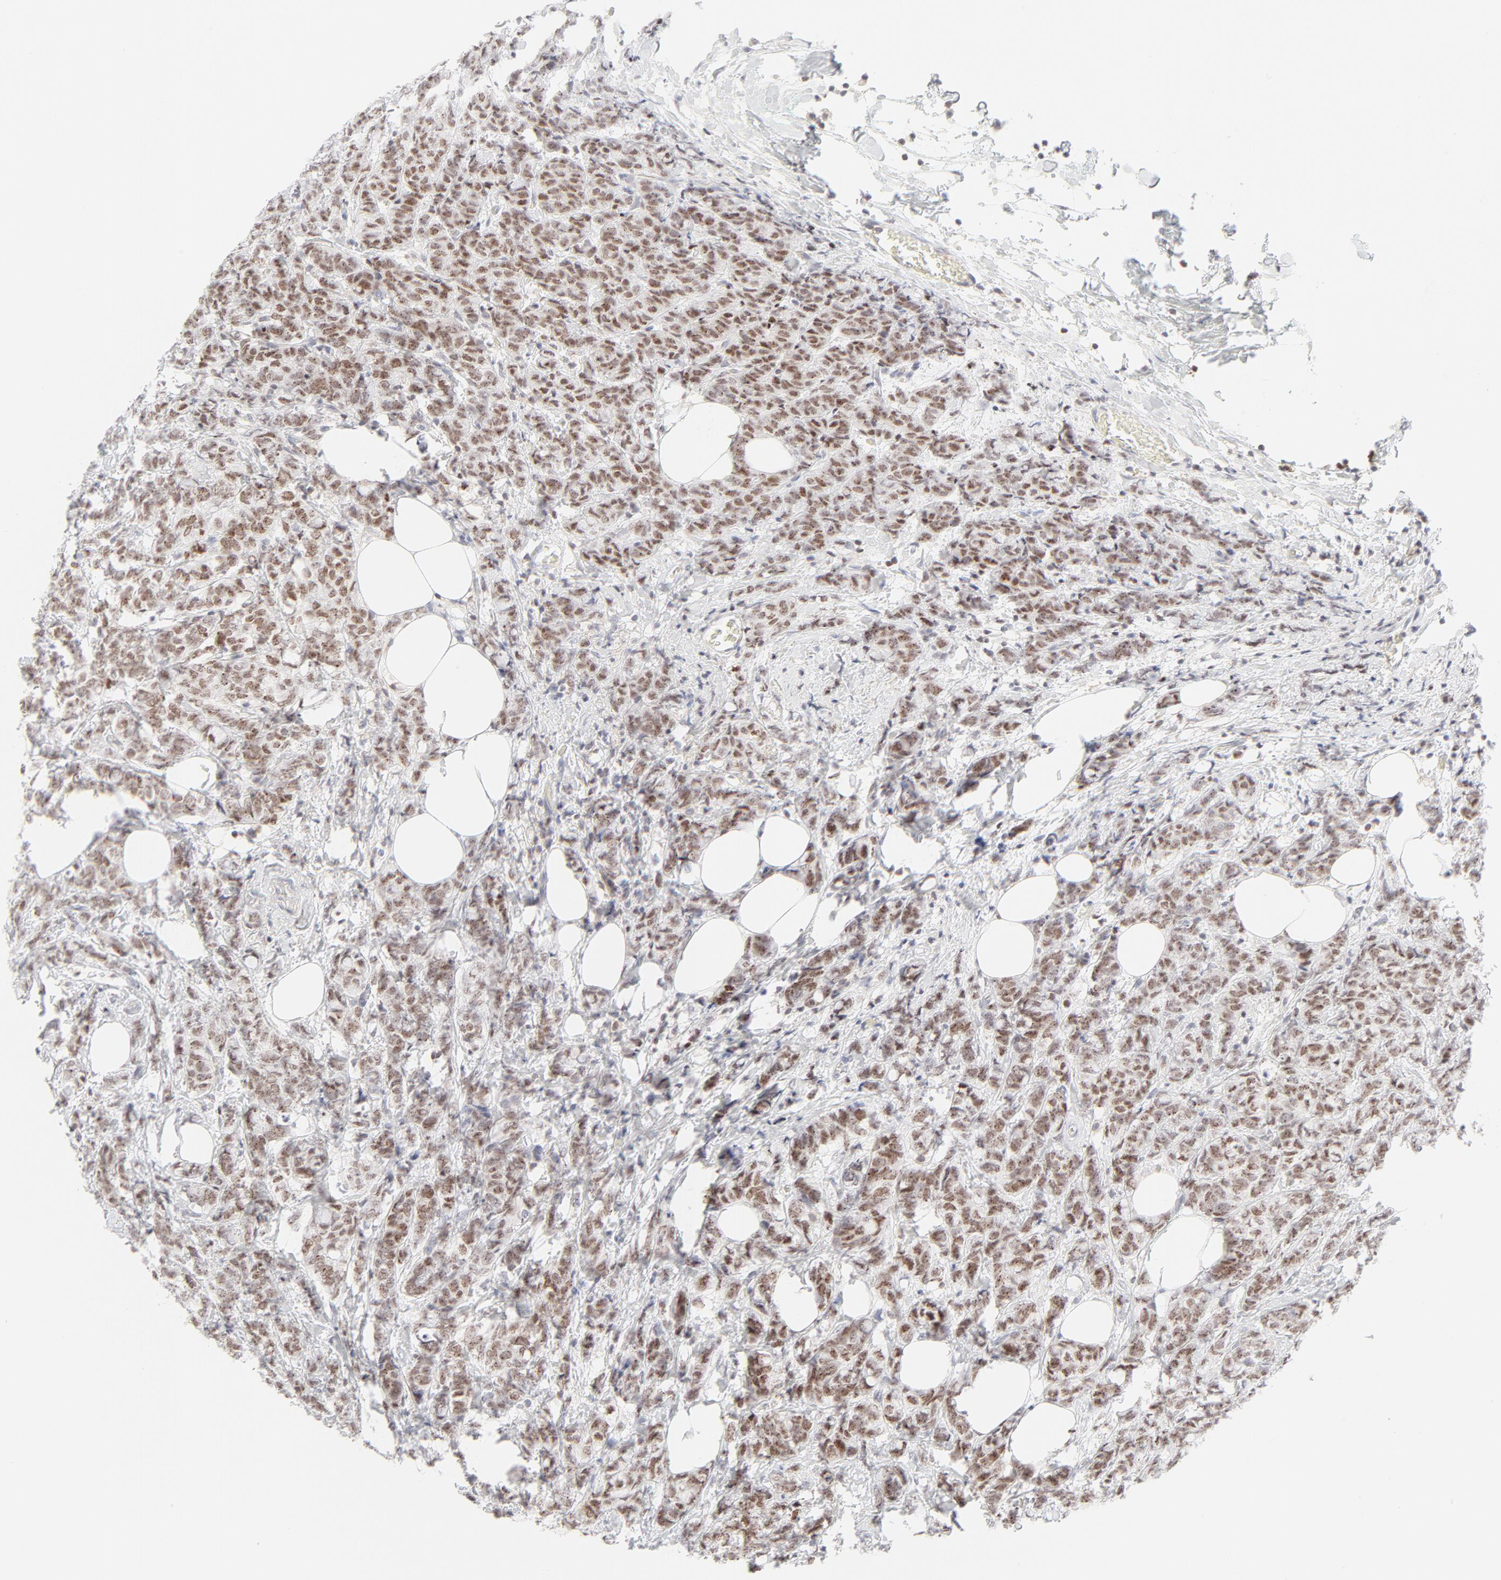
{"staining": {"intensity": "strong", "quantity": ">75%", "location": "nuclear"}, "tissue": "breast cancer", "cell_type": "Tumor cells", "image_type": "cancer", "snomed": [{"axis": "morphology", "description": "Lobular carcinoma"}, {"axis": "topography", "description": "Breast"}], "caption": "DAB (3,3'-diaminobenzidine) immunohistochemical staining of human breast cancer demonstrates strong nuclear protein expression in approximately >75% of tumor cells.", "gene": "PRKCB", "patient": {"sex": "female", "age": 60}}